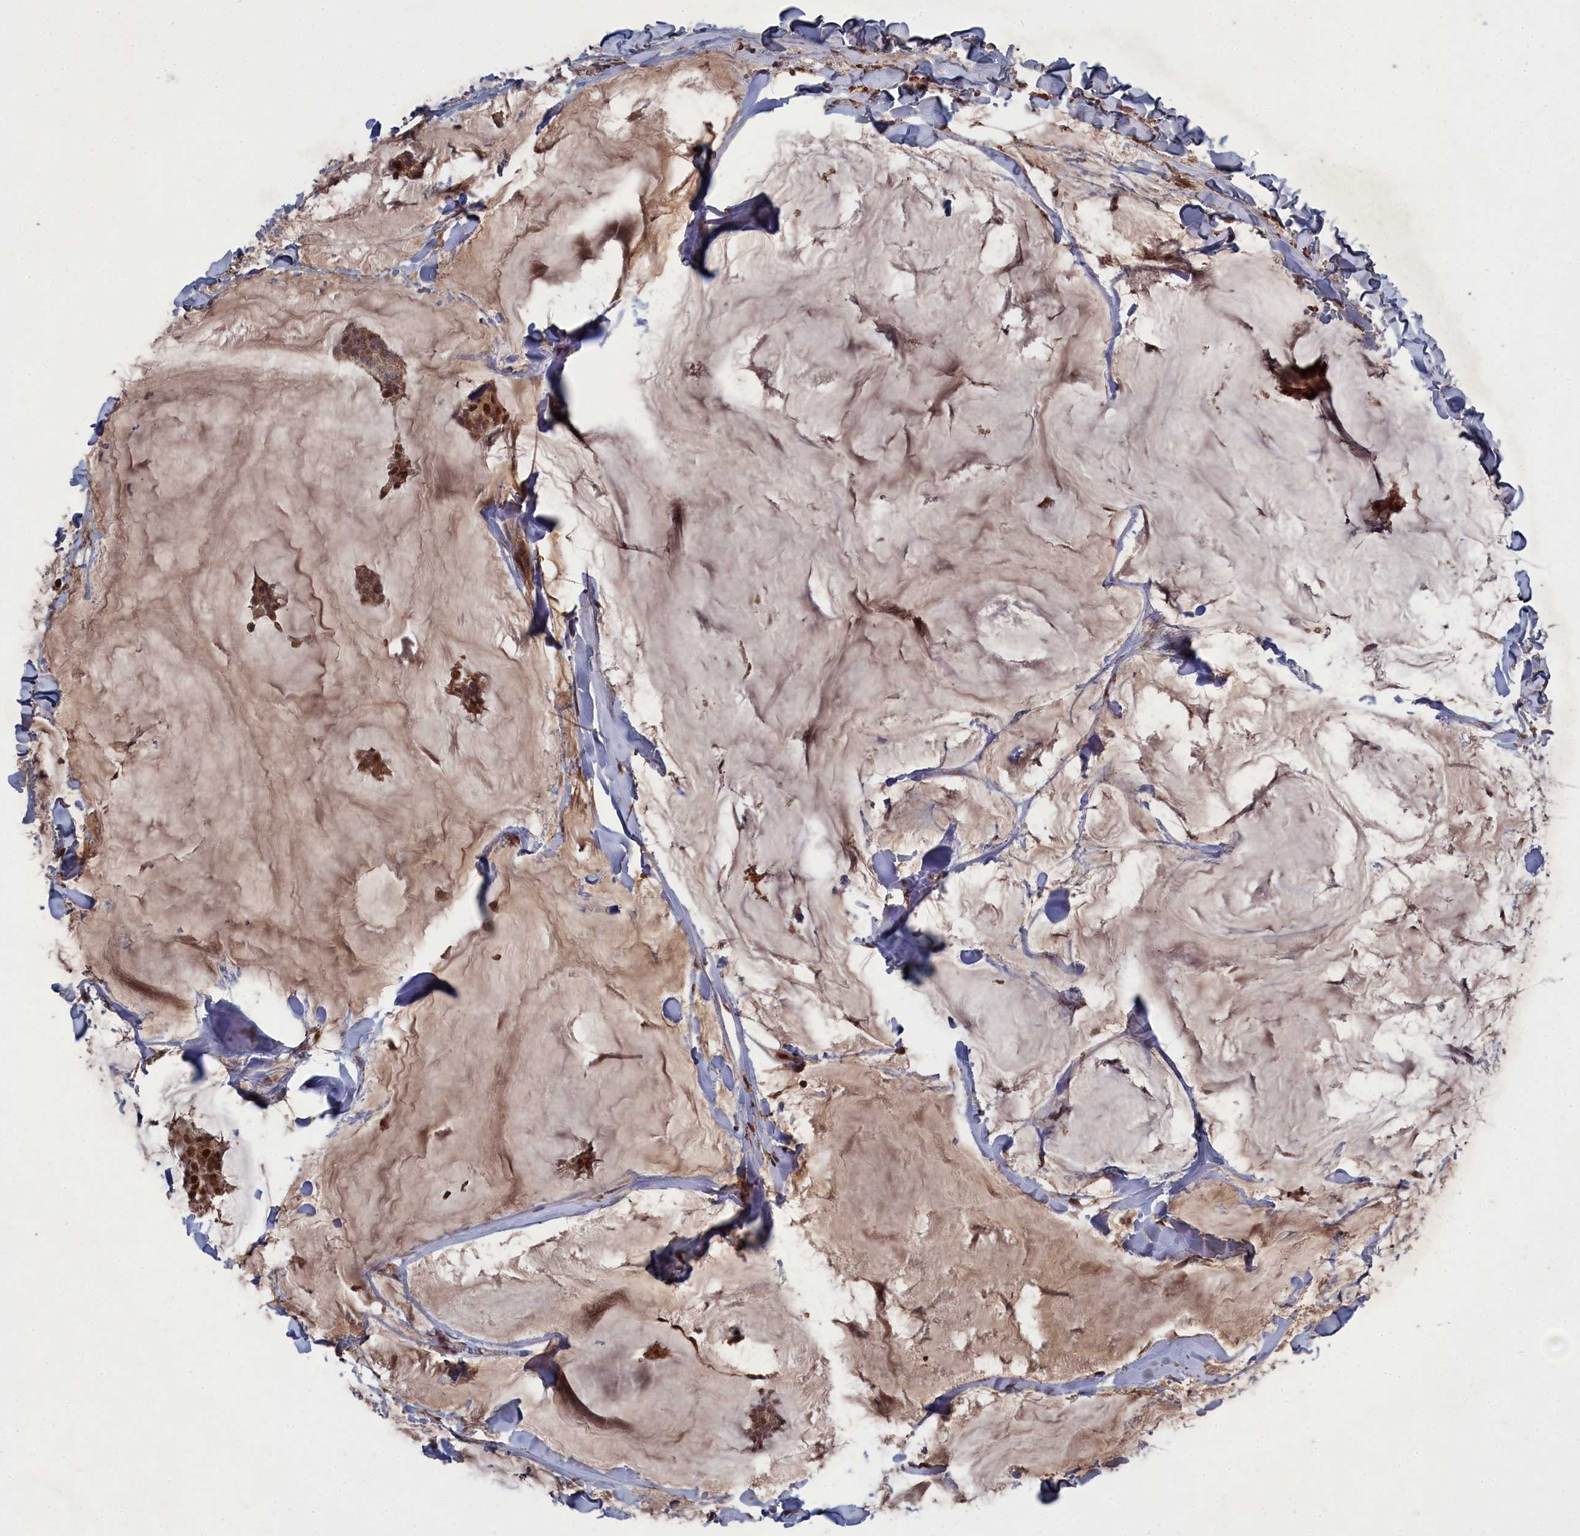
{"staining": {"intensity": "moderate", "quantity": ">75%", "location": "nuclear"}, "tissue": "breast cancer", "cell_type": "Tumor cells", "image_type": "cancer", "snomed": [{"axis": "morphology", "description": "Duct carcinoma"}, {"axis": "topography", "description": "Breast"}], "caption": "Brown immunohistochemical staining in breast cancer (invasive ductal carcinoma) exhibits moderate nuclear positivity in about >75% of tumor cells.", "gene": "CEACAM21", "patient": {"sex": "female", "age": 93}}